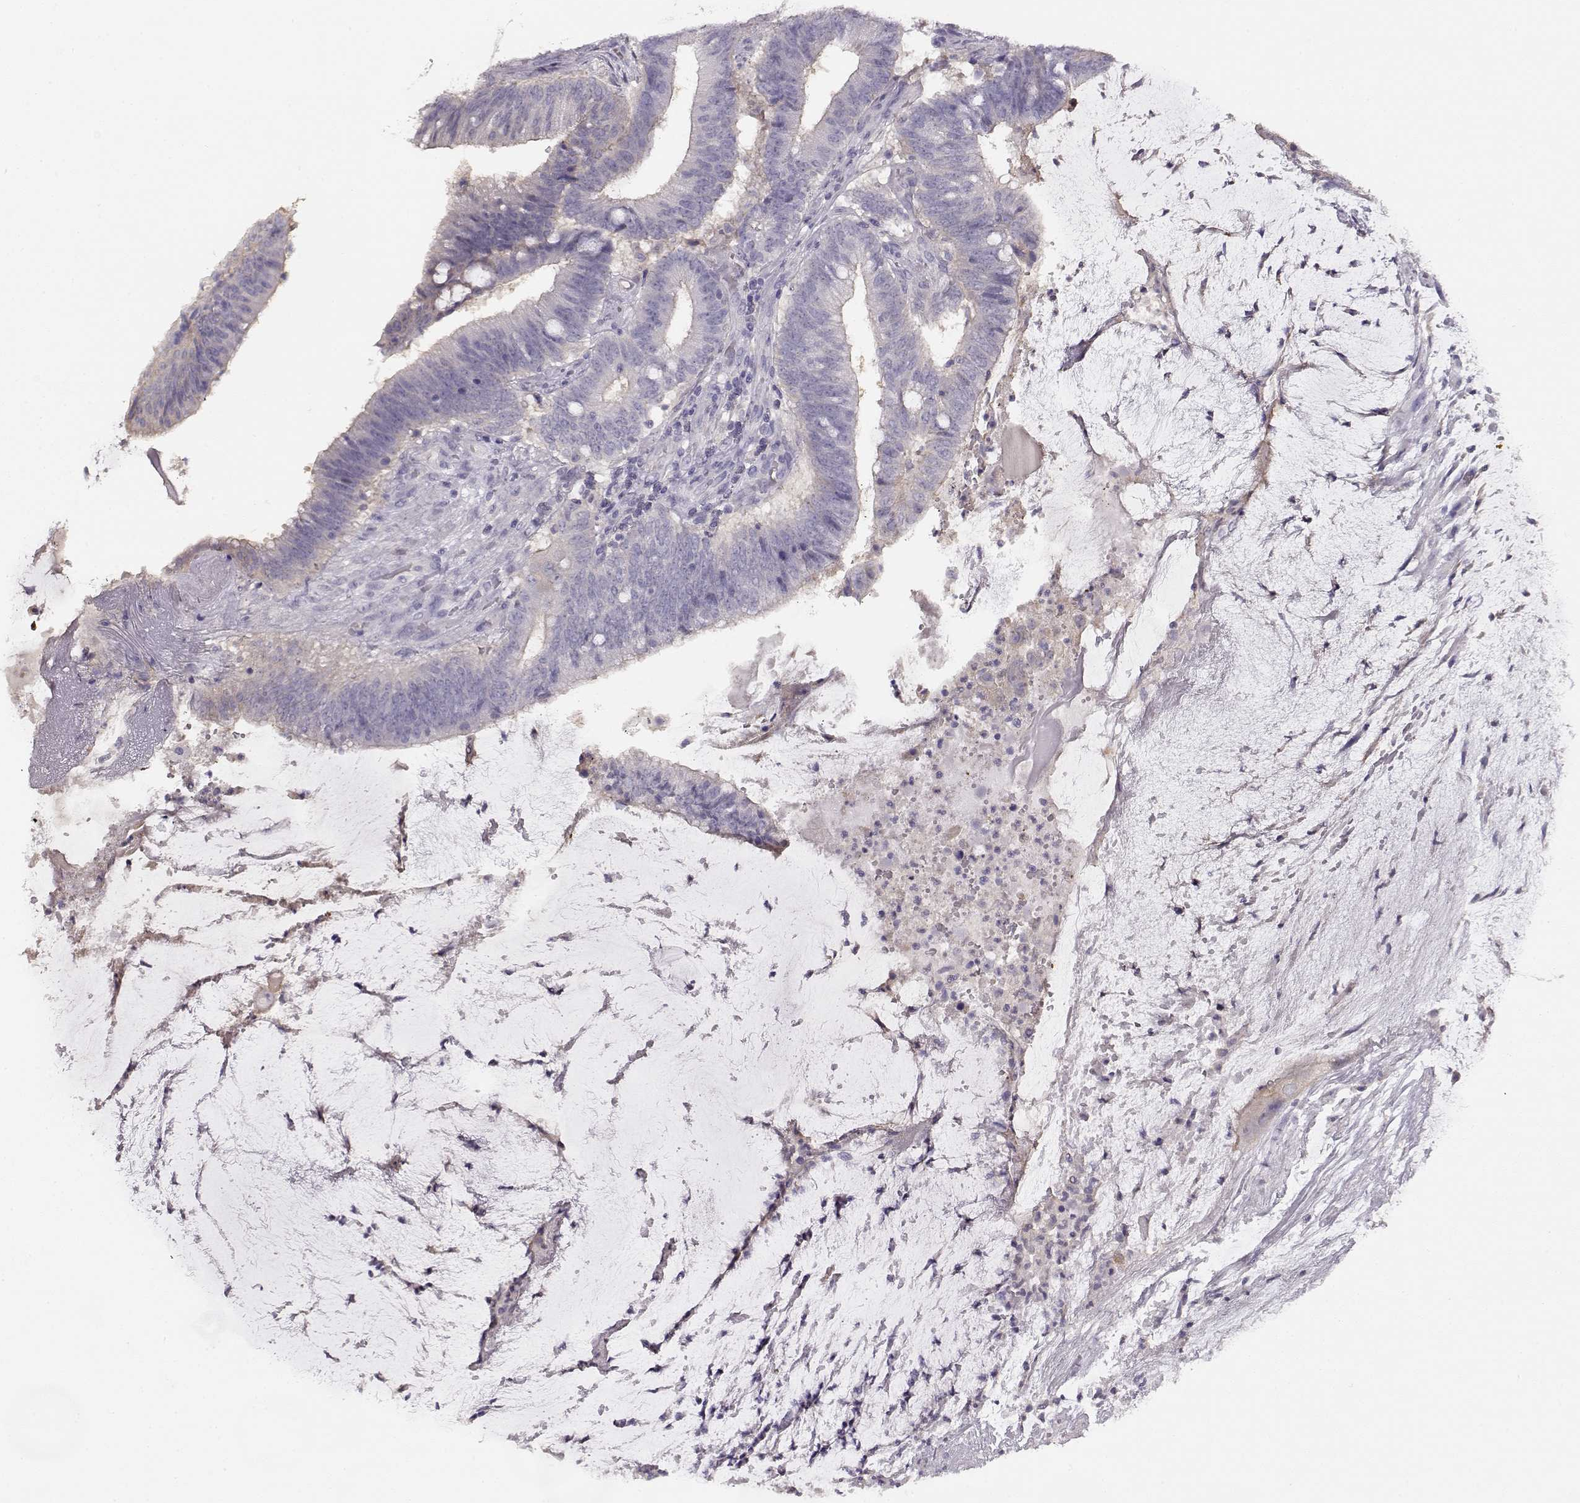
{"staining": {"intensity": "negative", "quantity": "none", "location": "none"}, "tissue": "colorectal cancer", "cell_type": "Tumor cells", "image_type": "cancer", "snomed": [{"axis": "morphology", "description": "Adenocarcinoma, NOS"}, {"axis": "topography", "description": "Colon"}], "caption": "Tumor cells show no significant protein staining in colorectal cancer (adenocarcinoma).", "gene": "NDRG4", "patient": {"sex": "female", "age": 43}}